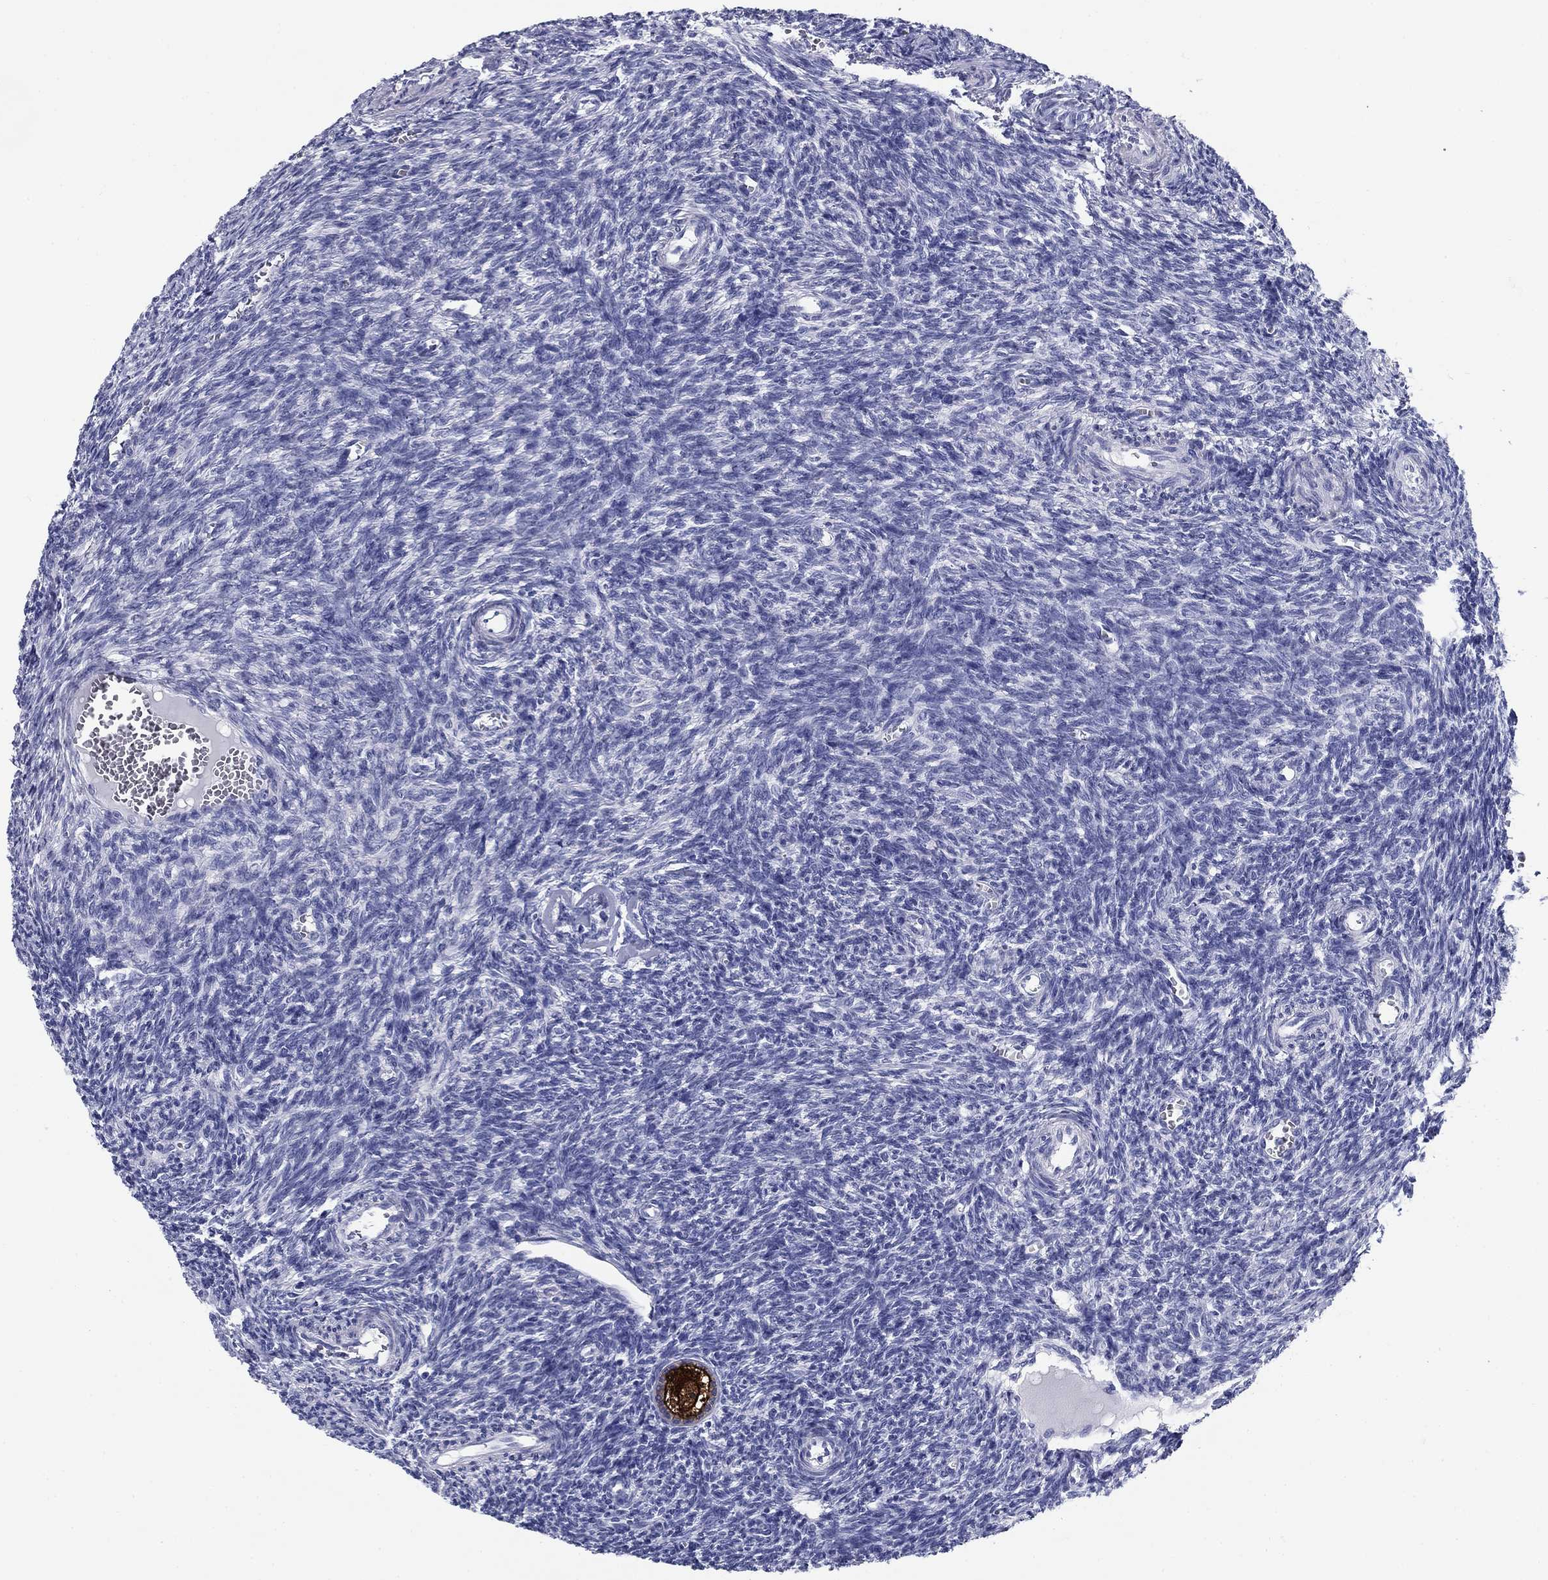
{"staining": {"intensity": "strong", "quantity": ">75%", "location": "cytoplasmic/membranous"}, "tissue": "ovary", "cell_type": "Follicle cells", "image_type": "normal", "snomed": [{"axis": "morphology", "description": "Normal tissue, NOS"}, {"axis": "topography", "description": "Ovary"}], "caption": "High-magnification brightfield microscopy of normal ovary stained with DAB (brown) and counterstained with hematoxylin (blue). follicle cells exhibit strong cytoplasmic/membranous positivity is present in about>75% of cells. (Brightfield microscopy of DAB IHC at high magnification).", "gene": "UPB1", "patient": {"sex": "female", "age": 27}}